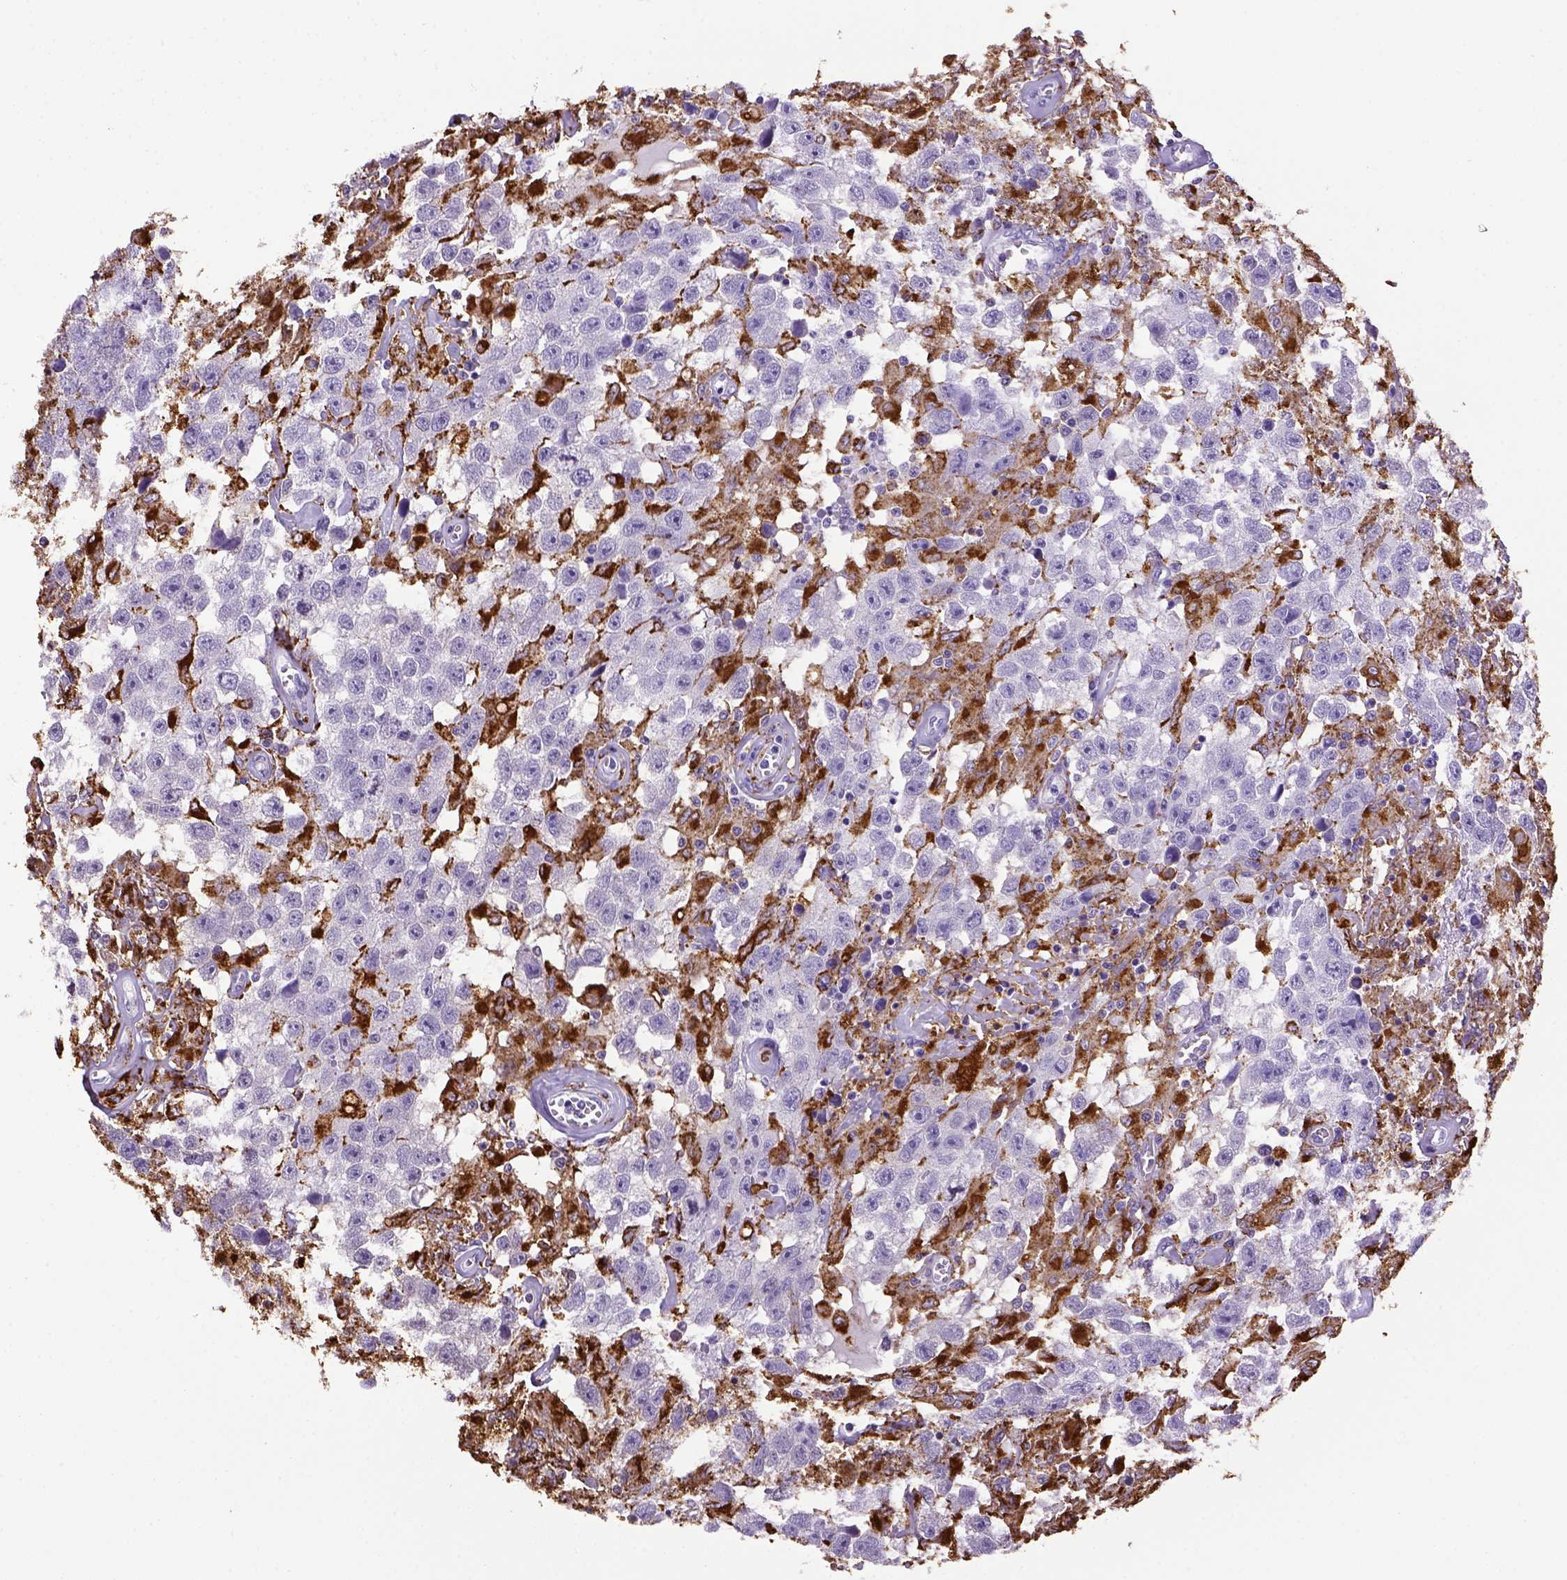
{"staining": {"intensity": "negative", "quantity": "none", "location": "none"}, "tissue": "testis cancer", "cell_type": "Tumor cells", "image_type": "cancer", "snomed": [{"axis": "morphology", "description": "Seminoma, NOS"}, {"axis": "topography", "description": "Testis"}], "caption": "Tumor cells show no significant protein expression in seminoma (testis).", "gene": "CD68", "patient": {"sex": "male", "age": 43}}